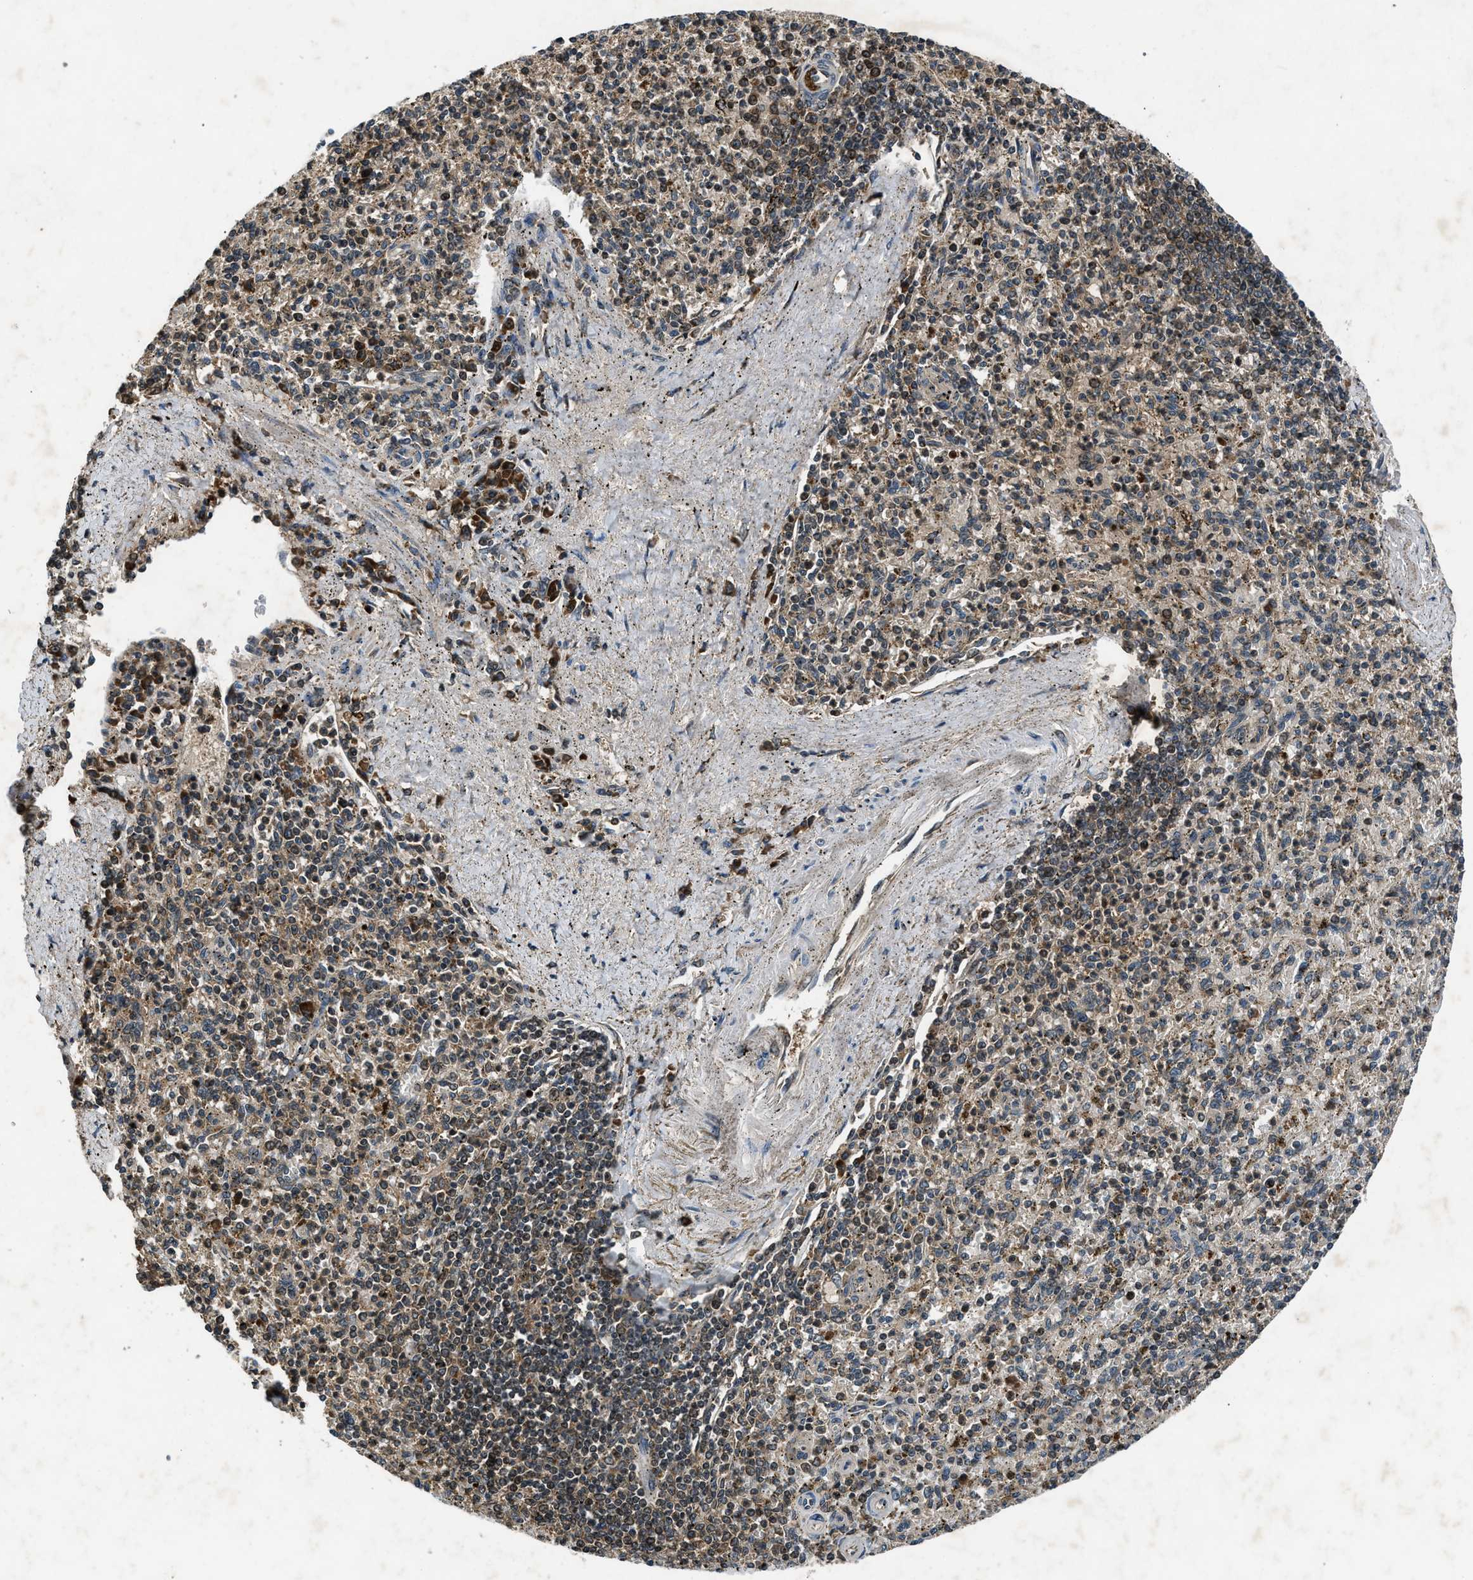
{"staining": {"intensity": "moderate", "quantity": "<25%", "location": "cytoplasmic/membranous"}, "tissue": "spleen", "cell_type": "Cells in red pulp", "image_type": "normal", "snomed": [{"axis": "morphology", "description": "Normal tissue, NOS"}, {"axis": "topography", "description": "Spleen"}], "caption": "This photomicrograph reveals immunohistochemistry staining of benign spleen, with low moderate cytoplasmic/membranous positivity in about <25% of cells in red pulp.", "gene": "RPS6KB1", "patient": {"sex": "male", "age": 72}}